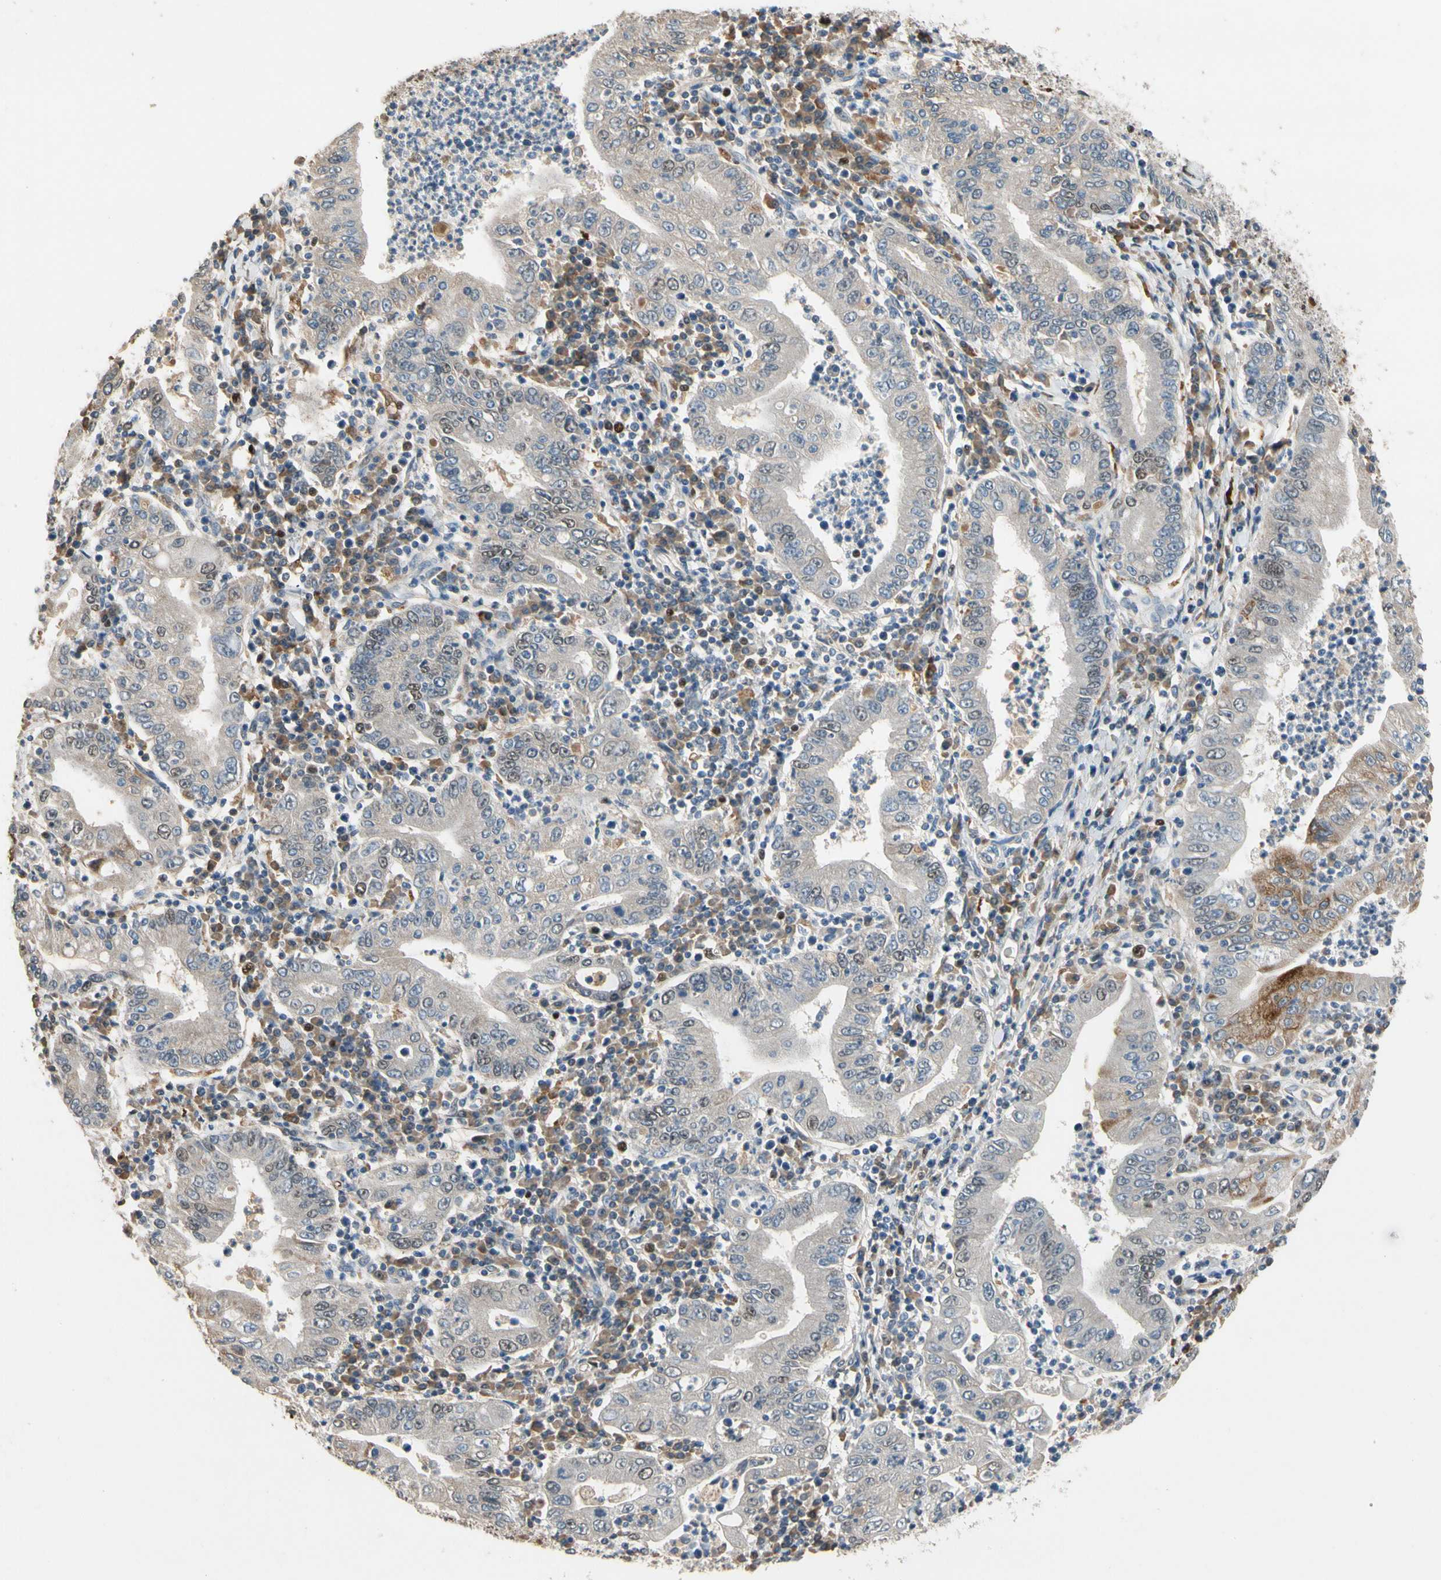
{"staining": {"intensity": "moderate", "quantity": "<25%", "location": "cytoplasmic/membranous"}, "tissue": "stomach cancer", "cell_type": "Tumor cells", "image_type": "cancer", "snomed": [{"axis": "morphology", "description": "Normal tissue, NOS"}, {"axis": "morphology", "description": "Adenocarcinoma, NOS"}, {"axis": "topography", "description": "Esophagus"}, {"axis": "topography", "description": "Stomach, upper"}, {"axis": "topography", "description": "Peripheral nerve tissue"}], "caption": "Protein expression analysis of stomach adenocarcinoma demonstrates moderate cytoplasmic/membranous positivity in about <25% of tumor cells.", "gene": "ZKSCAN4", "patient": {"sex": "male", "age": 62}}